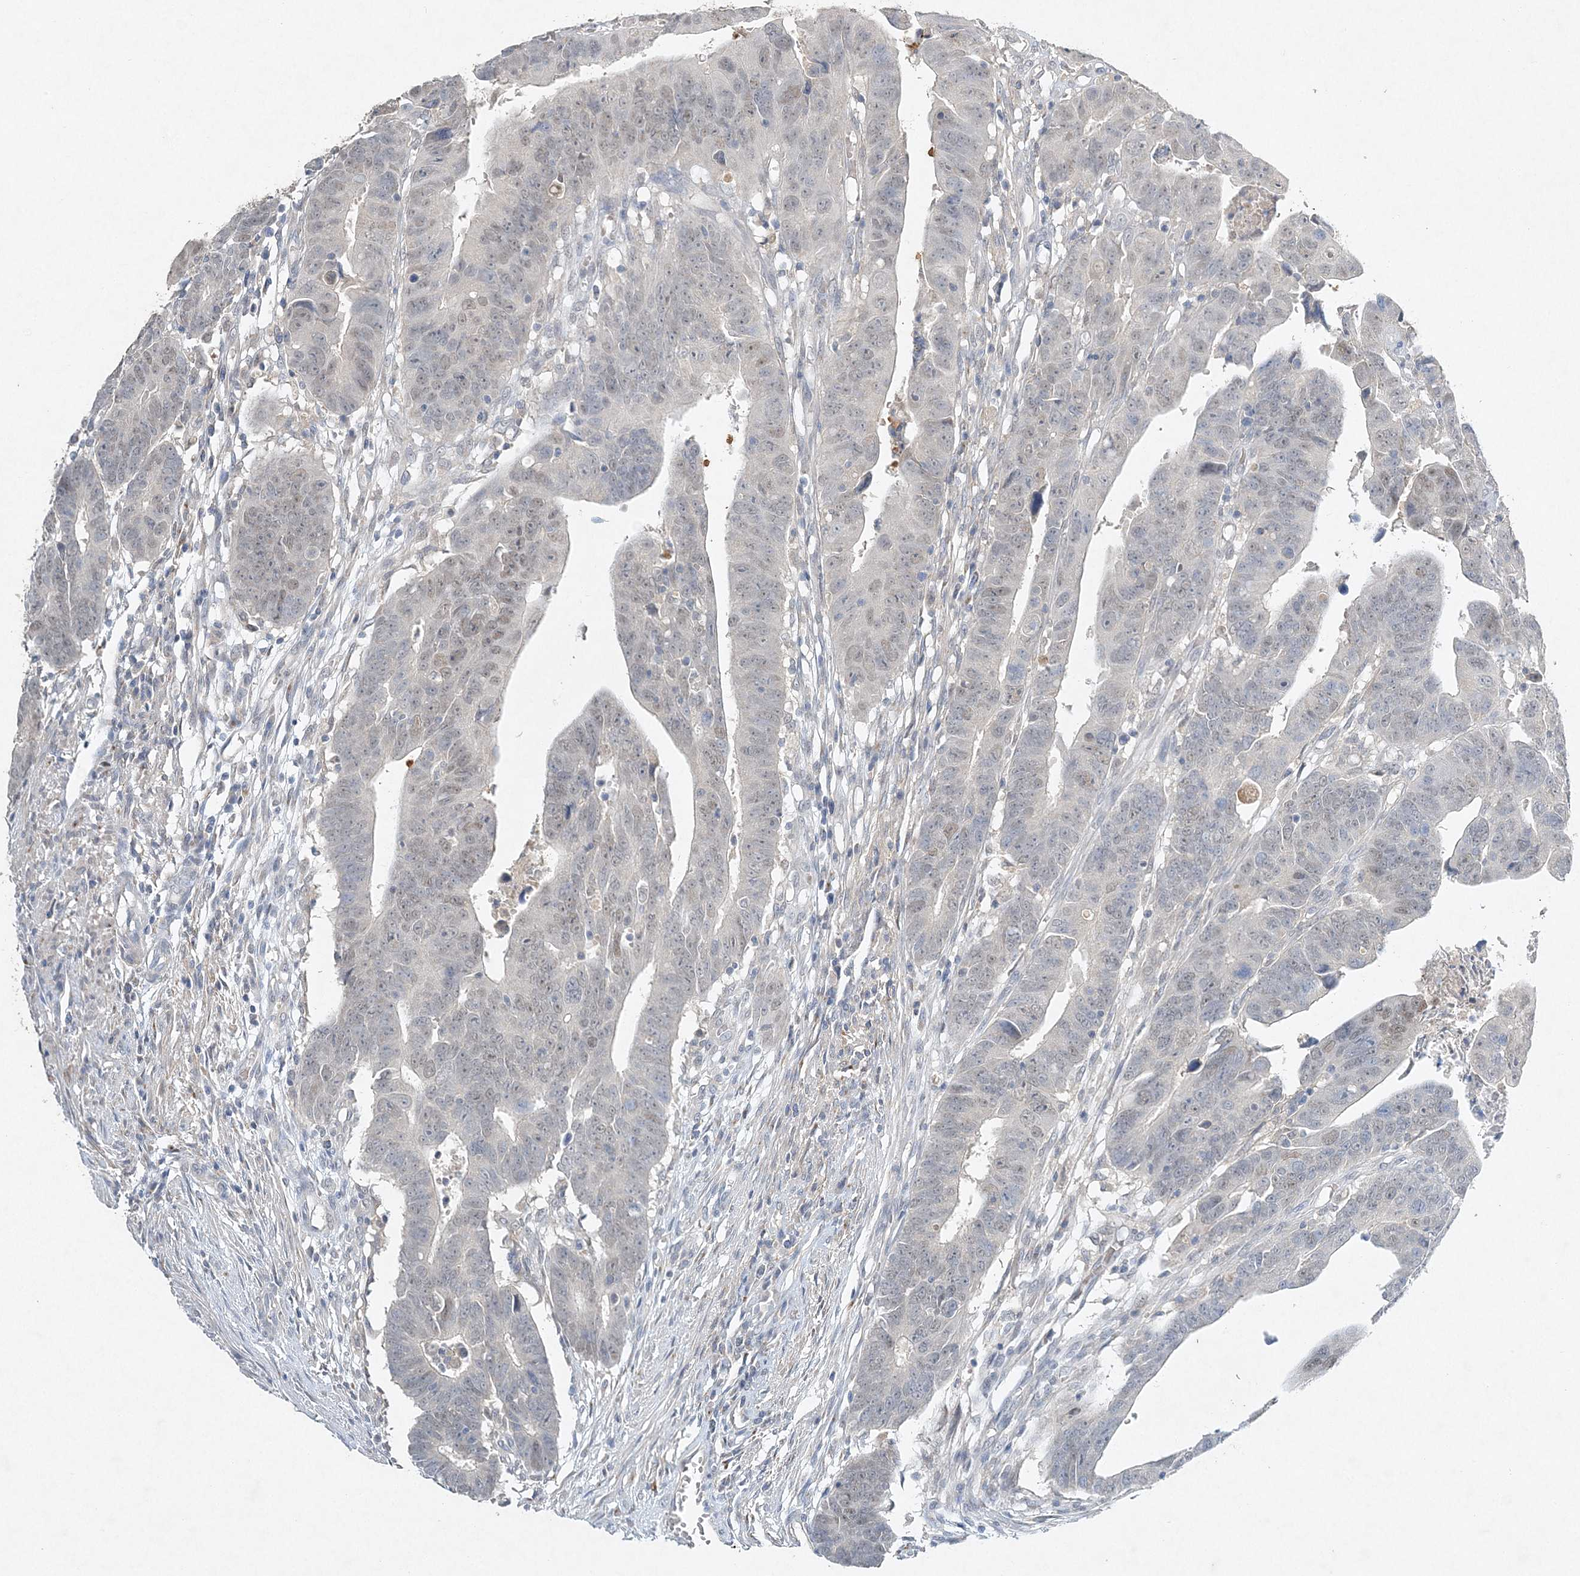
{"staining": {"intensity": "weak", "quantity": "<25%", "location": "nuclear"}, "tissue": "colorectal cancer", "cell_type": "Tumor cells", "image_type": "cancer", "snomed": [{"axis": "morphology", "description": "Adenocarcinoma, NOS"}, {"axis": "topography", "description": "Rectum"}], "caption": "The immunohistochemistry (IHC) image has no significant staining in tumor cells of colorectal adenocarcinoma tissue.", "gene": "MAT2B", "patient": {"sex": "female", "age": 65}}